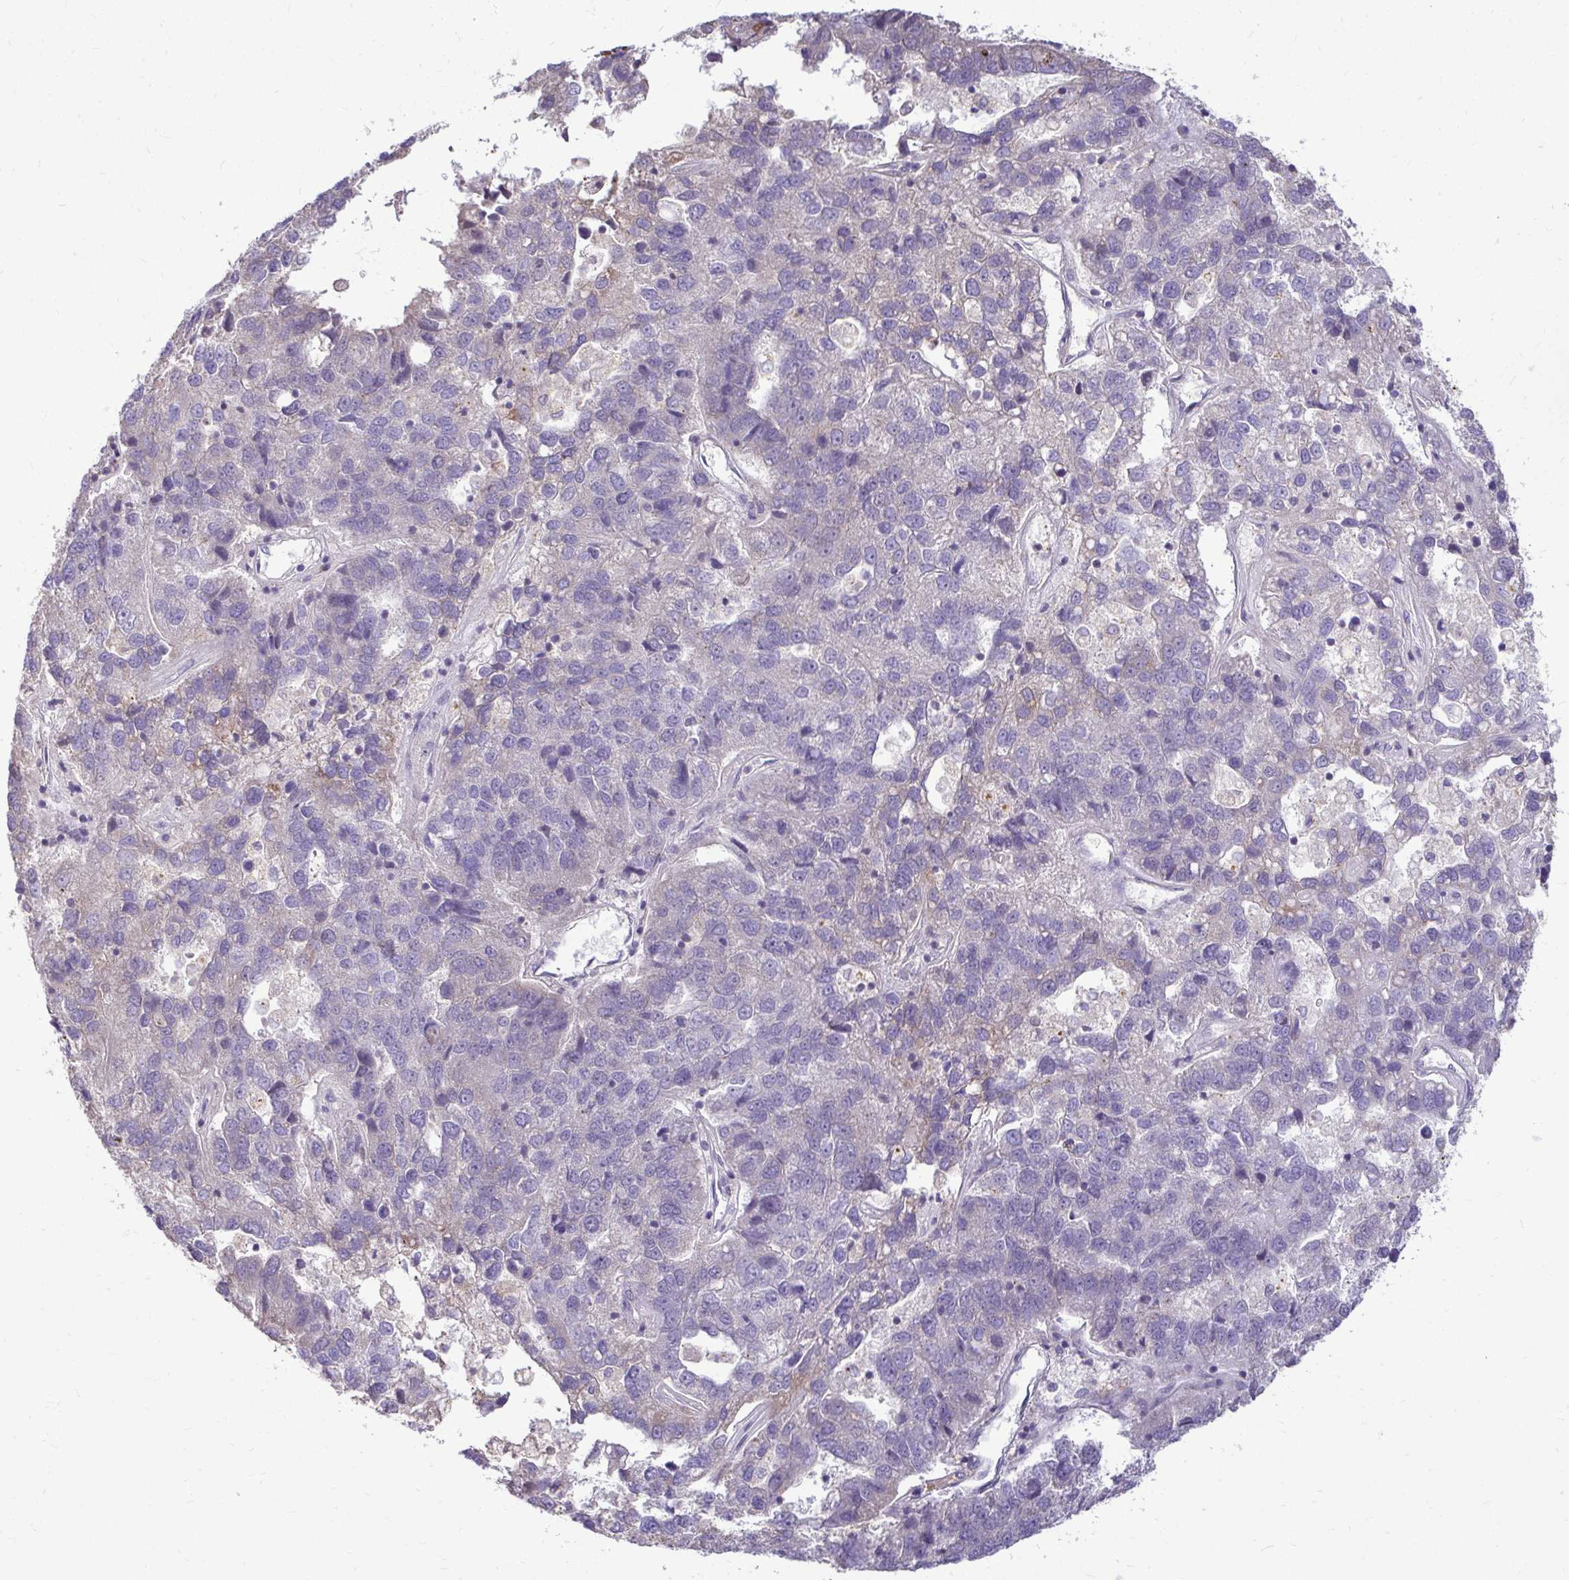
{"staining": {"intensity": "weak", "quantity": "<25%", "location": "cytoplasmic/membranous"}, "tissue": "pancreatic cancer", "cell_type": "Tumor cells", "image_type": "cancer", "snomed": [{"axis": "morphology", "description": "Adenocarcinoma, NOS"}, {"axis": "topography", "description": "Pancreas"}], "caption": "Immunohistochemical staining of human pancreatic adenocarcinoma exhibits no significant expression in tumor cells.", "gene": "FMR1", "patient": {"sex": "female", "age": 61}}